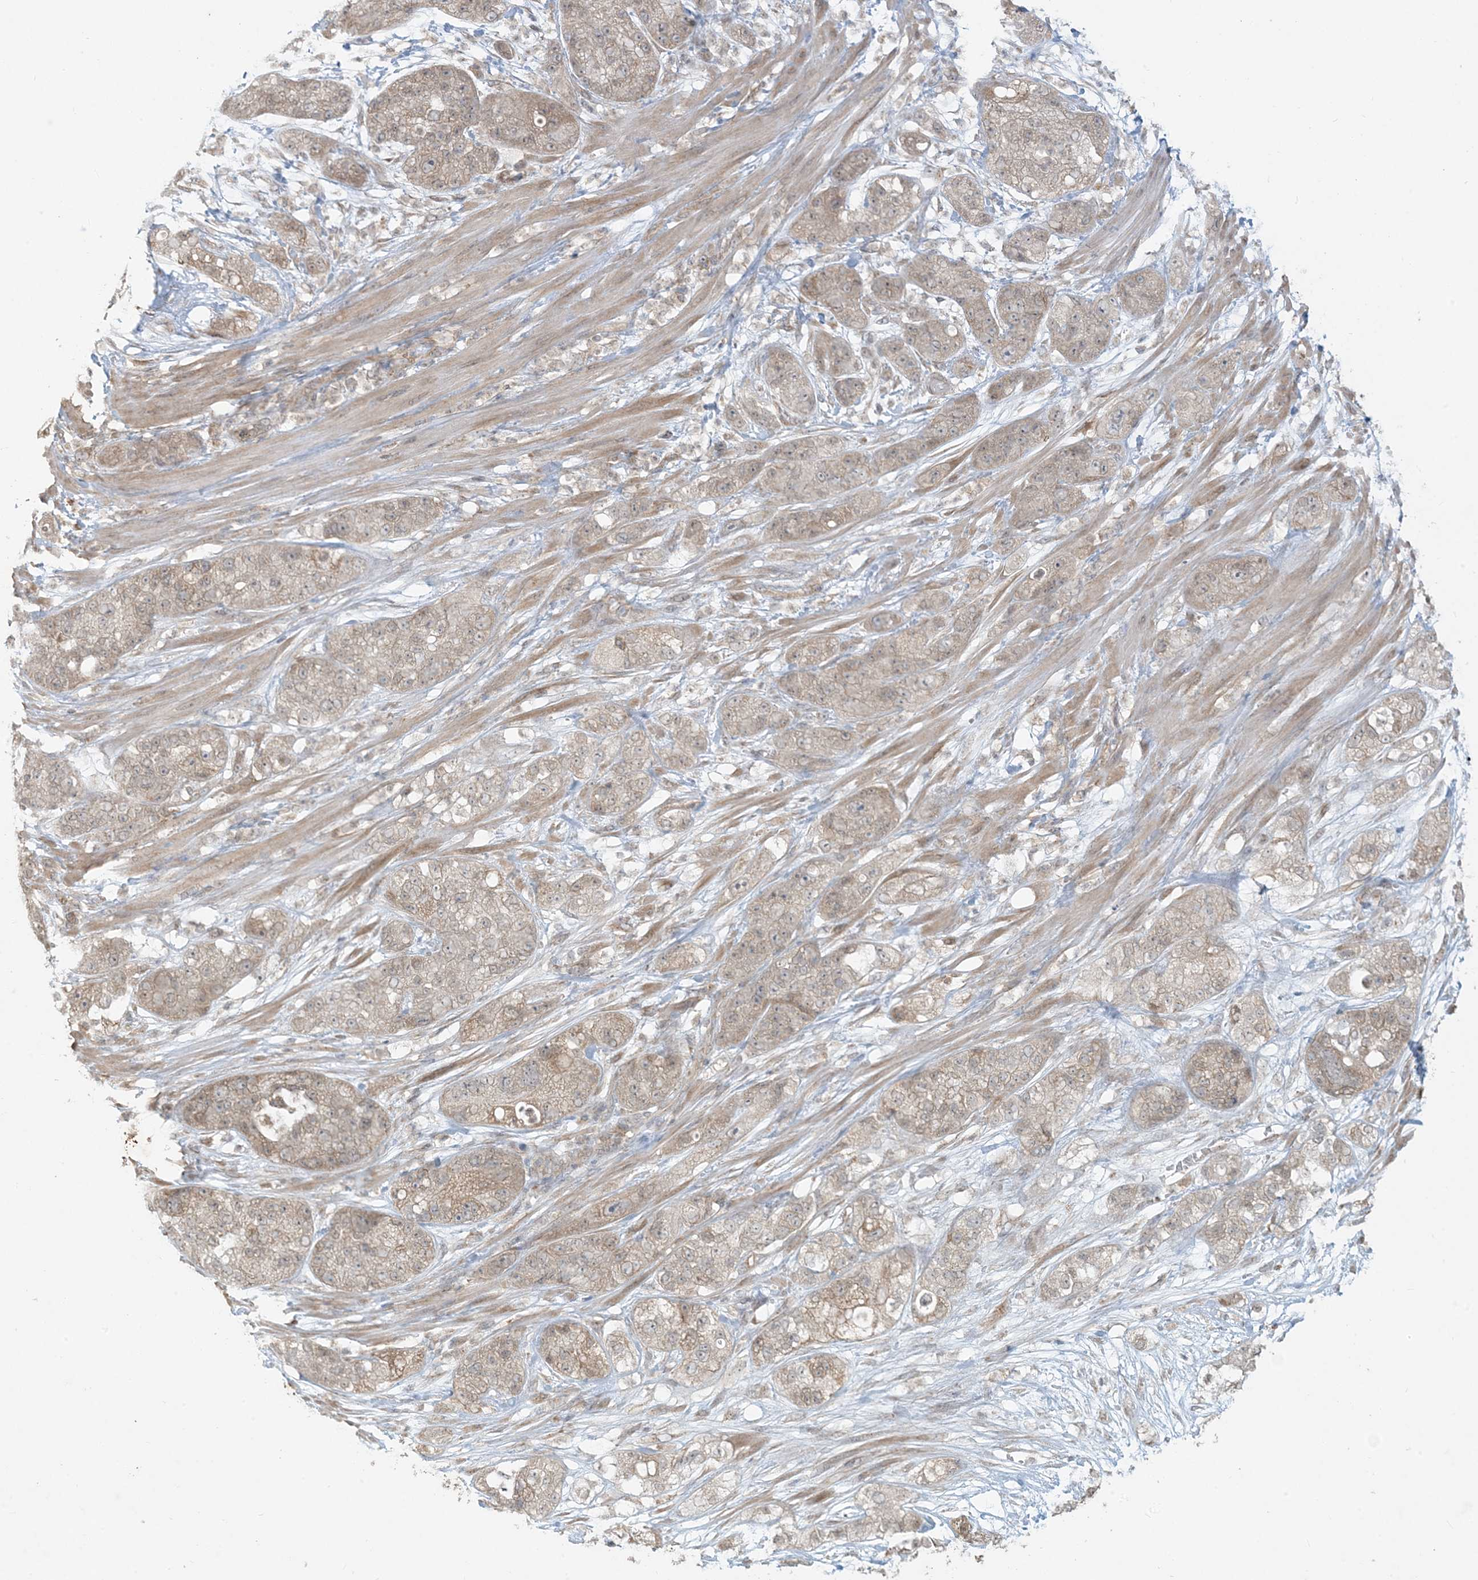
{"staining": {"intensity": "moderate", "quantity": ">75%", "location": "cytoplasmic/membranous"}, "tissue": "pancreatic cancer", "cell_type": "Tumor cells", "image_type": "cancer", "snomed": [{"axis": "morphology", "description": "Adenocarcinoma, NOS"}, {"axis": "topography", "description": "Pancreas"}], "caption": "An image of pancreatic adenocarcinoma stained for a protein reveals moderate cytoplasmic/membranous brown staining in tumor cells.", "gene": "MCOLN1", "patient": {"sex": "female", "age": 78}}